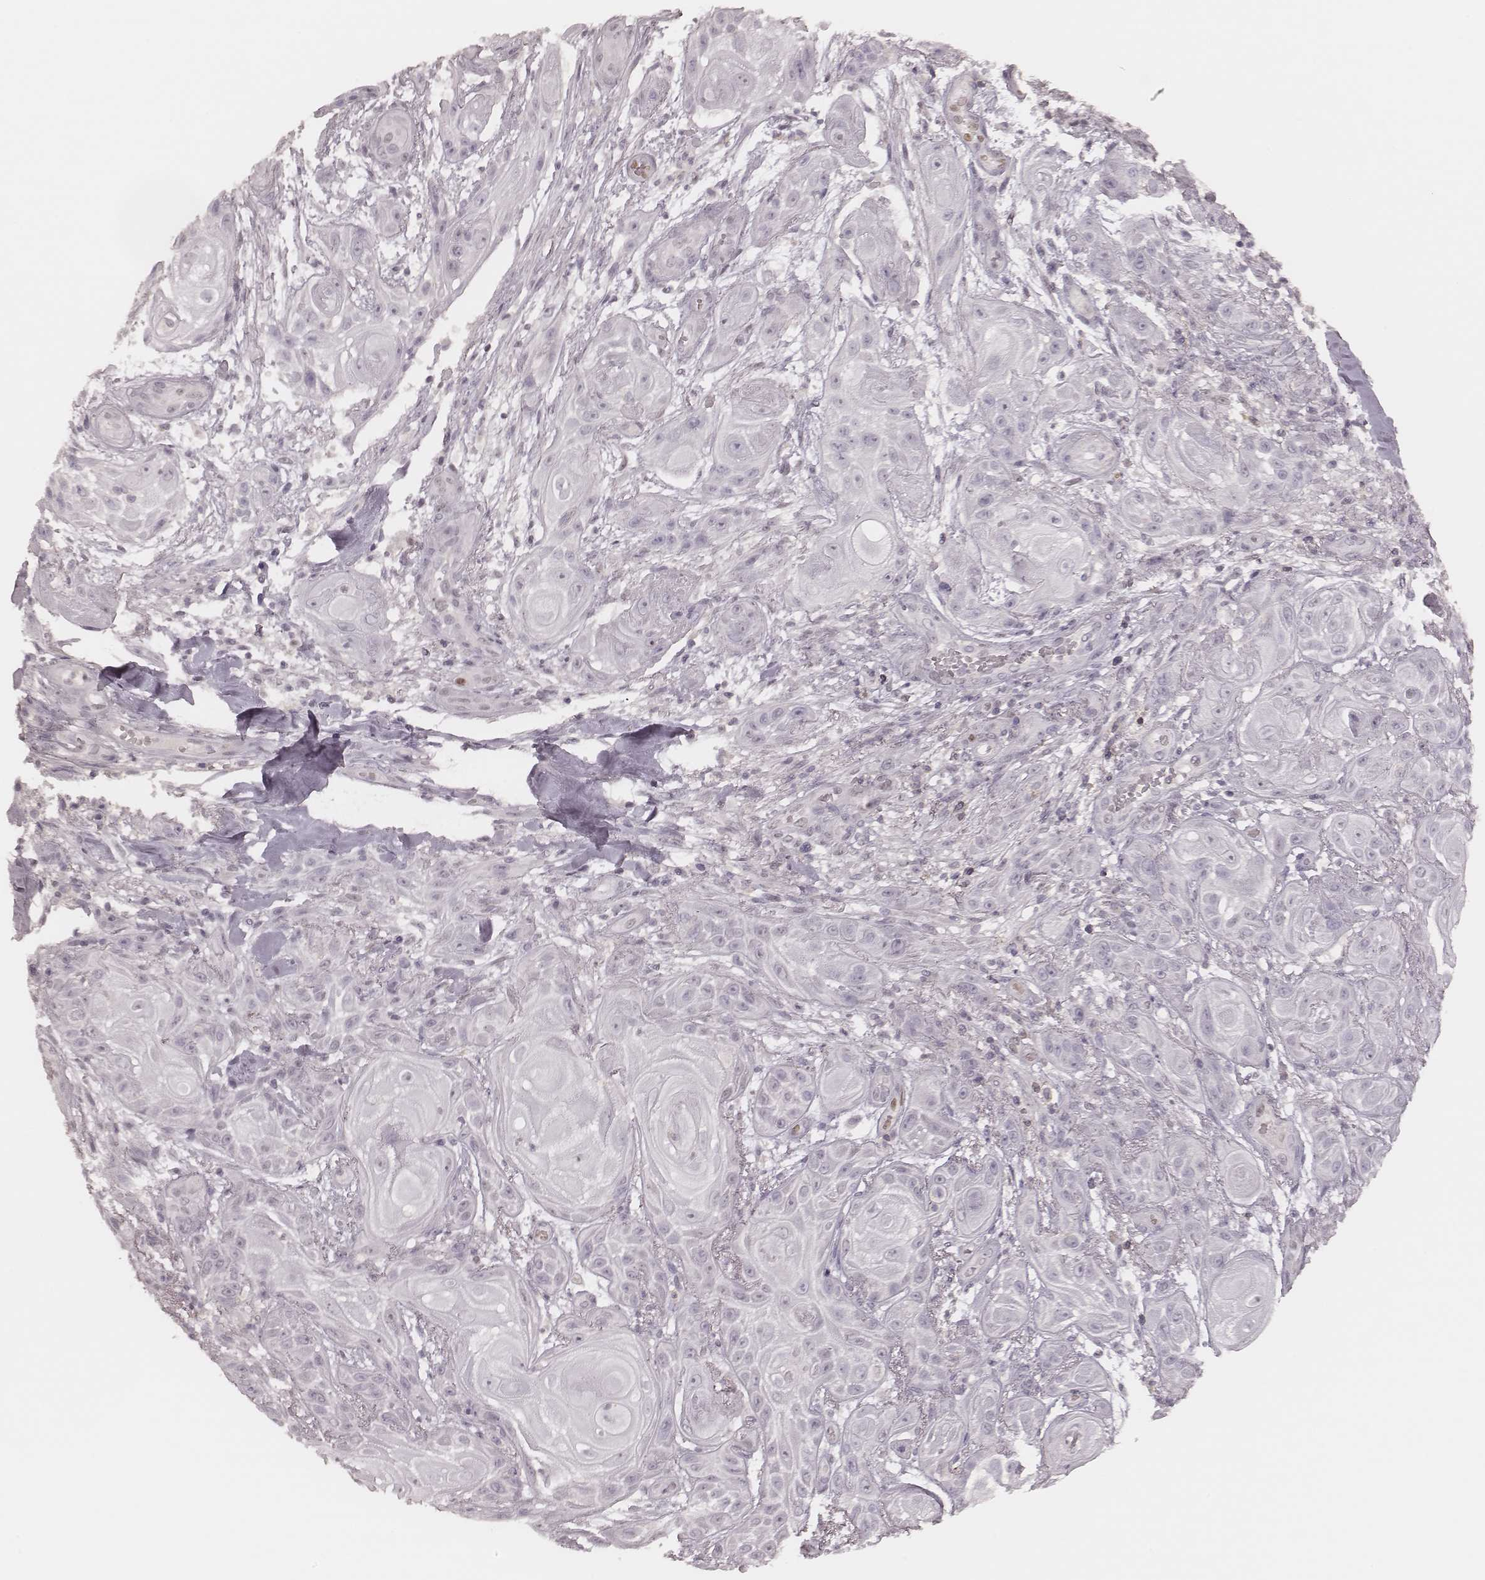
{"staining": {"intensity": "negative", "quantity": "none", "location": "none"}, "tissue": "skin cancer", "cell_type": "Tumor cells", "image_type": "cancer", "snomed": [{"axis": "morphology", "description": "Squamous cell carcinoma, NOS"}, {"axis": "topography", "description": "Skin"}], "caption": "Tumor cells show no significant protein expression in skin cancer (squamous cell carcinoma). (DAB IHC with hematoxylin counter stain).", "gene": "MSX1", "patient": {"sex": "male", "age": 62}}